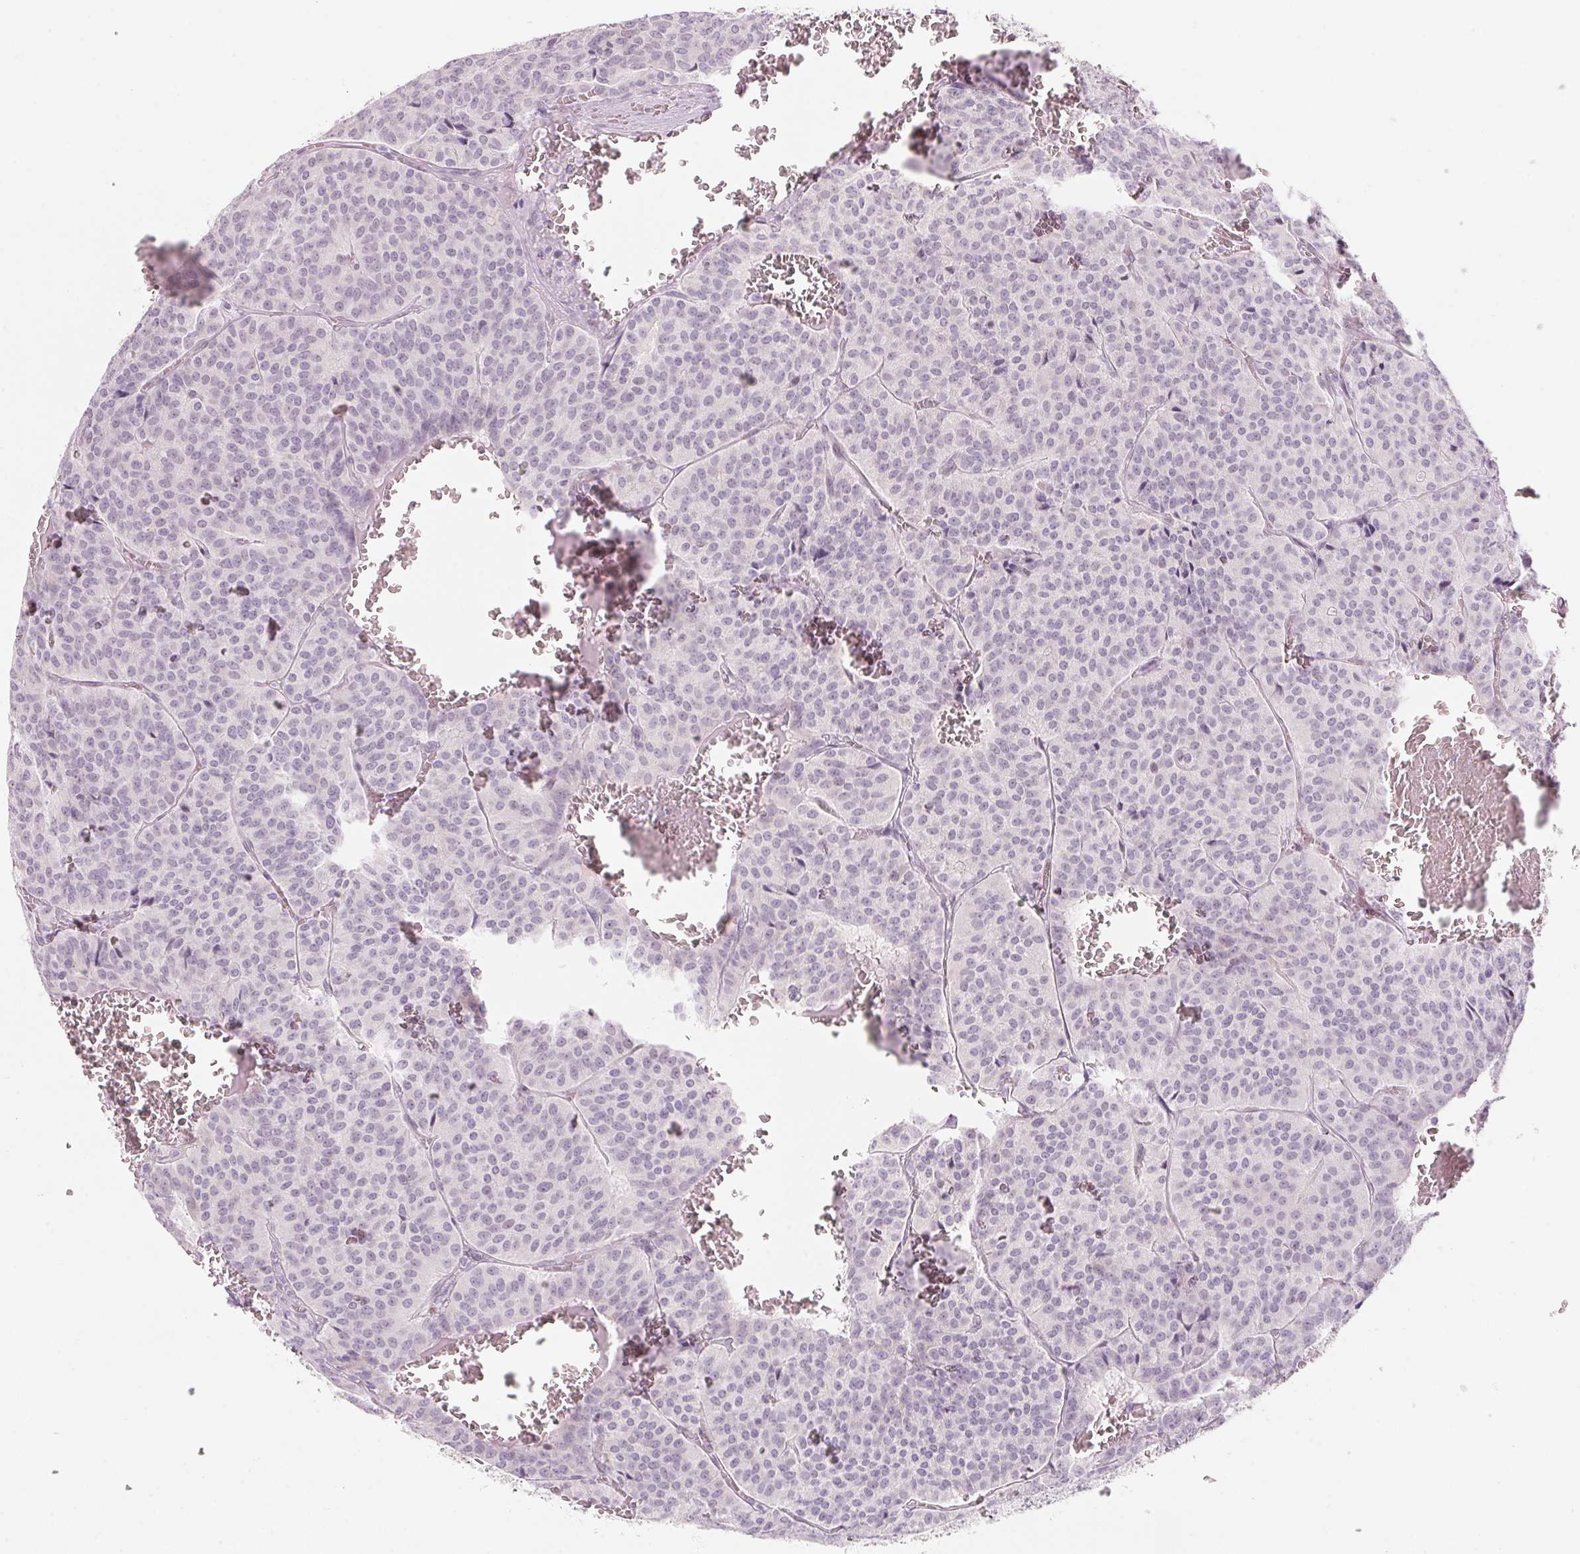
{"staining": {"intensity": "negative", "quantity": "none", "location": "none"}, "tissue": "carcinoid", "cell_type": "Tumor cells", "image_type": "cancer", "snomed": [{"axis": "morphology", "description": "Carcinoid, malignant, NOS"}, {"axis": "topography", "description": "Lung"}], "caption": "There is no significant expression in tumor cells of carcinoid.", "gene": "KCNQ2", "patient": {"sex": "male", "age": 70}}